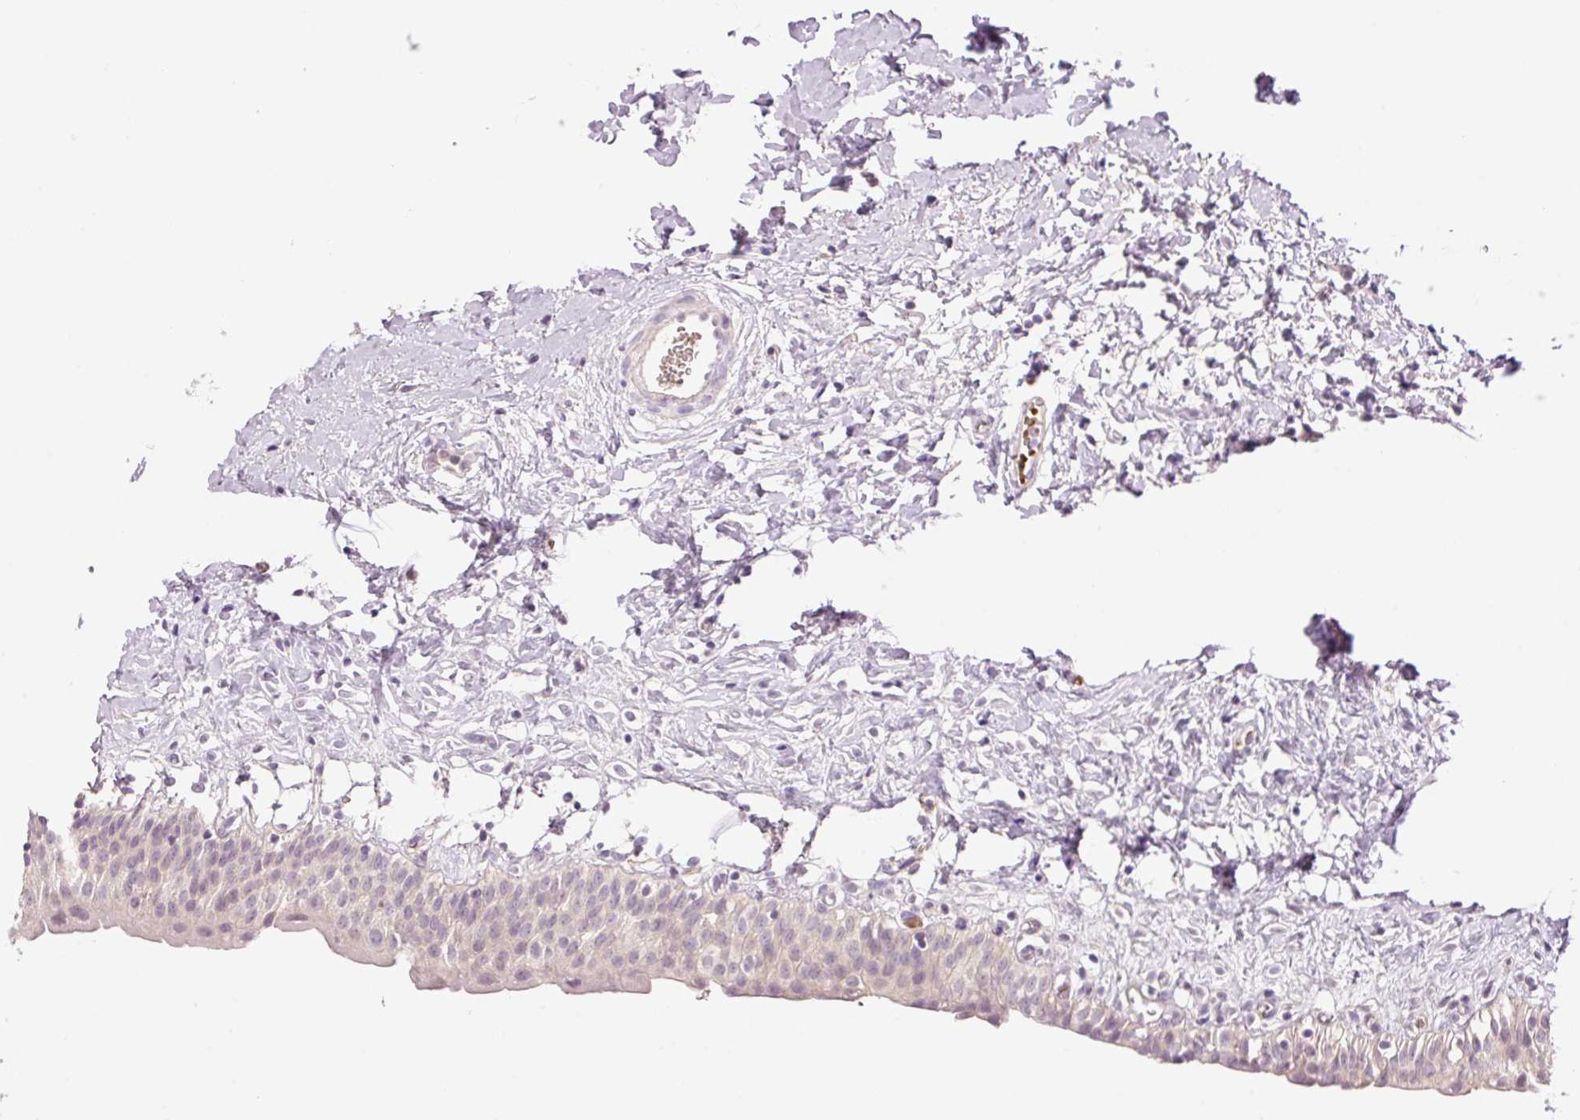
{"staining": {"intensity": "negative", "quantity": "none", "location": "none"}, "tissue": "urinary bladder", "cell_type": "Urothelial cells", "image_type": "normal", "snomed": [{"axis": "morphology", "description": "Normal tissue, NOS"}, {"axis": "topography", "description": "Urinary bladder"}], "caption": "A high-resolution photomicrograph shows IHC staining of normal urinary bladder, which reveals no significant expression in urothelial cells. (DAB (3,3'-diaminobenzidine) IHC visualized using brightfield microscopy, high magnification).", "gene": "LY6G6D", "patient": {"sex": "male", "age": 51}}